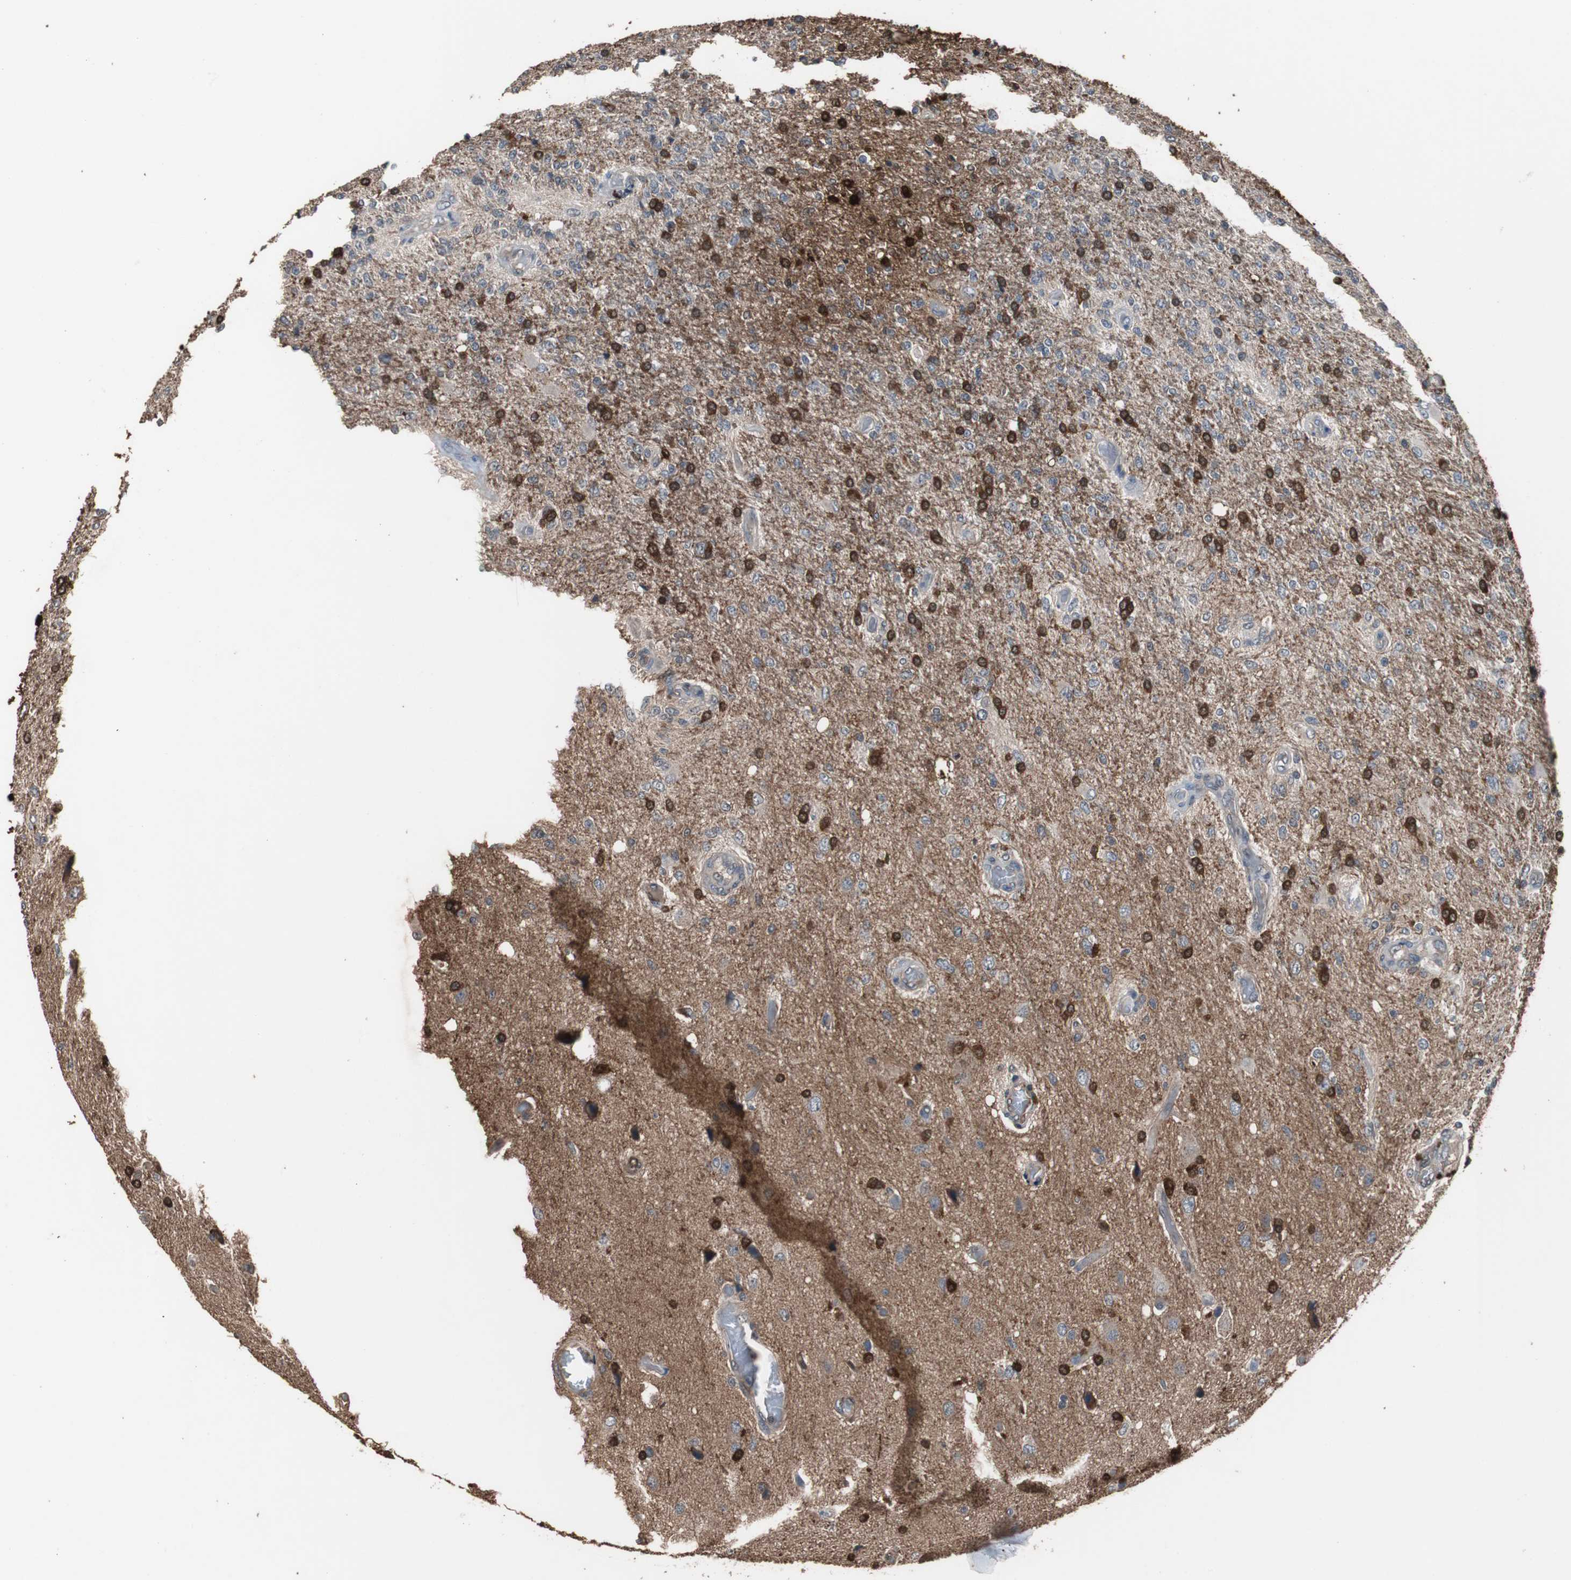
{"staining": {"intensity": "strong", "quantity": "25%-75%", "location": "cytoplasmic/membranous"}, "tissue": "glioma", "cell_type": "Tumor cells", "image_type": "cancer", "snomed": [{"axis": "morphology", "description": "Normal tissue, NOS"}, {"axis": "morphology", "description": "Glioma, malignant, High grade"}, {"axis": "topography", "description": "Cerebral cortex"}], "caption": "Immunohistochemistry (IHC) (DAB) staining of glioma demonstrates strong cytoplasmic/membranous protein staining in approximately 25%-75% of tumor cells. (IHC, brightfield microscopy, high magnification).", "gene": "NDRG1", "patient": {"sex": "male", "age": 77}}